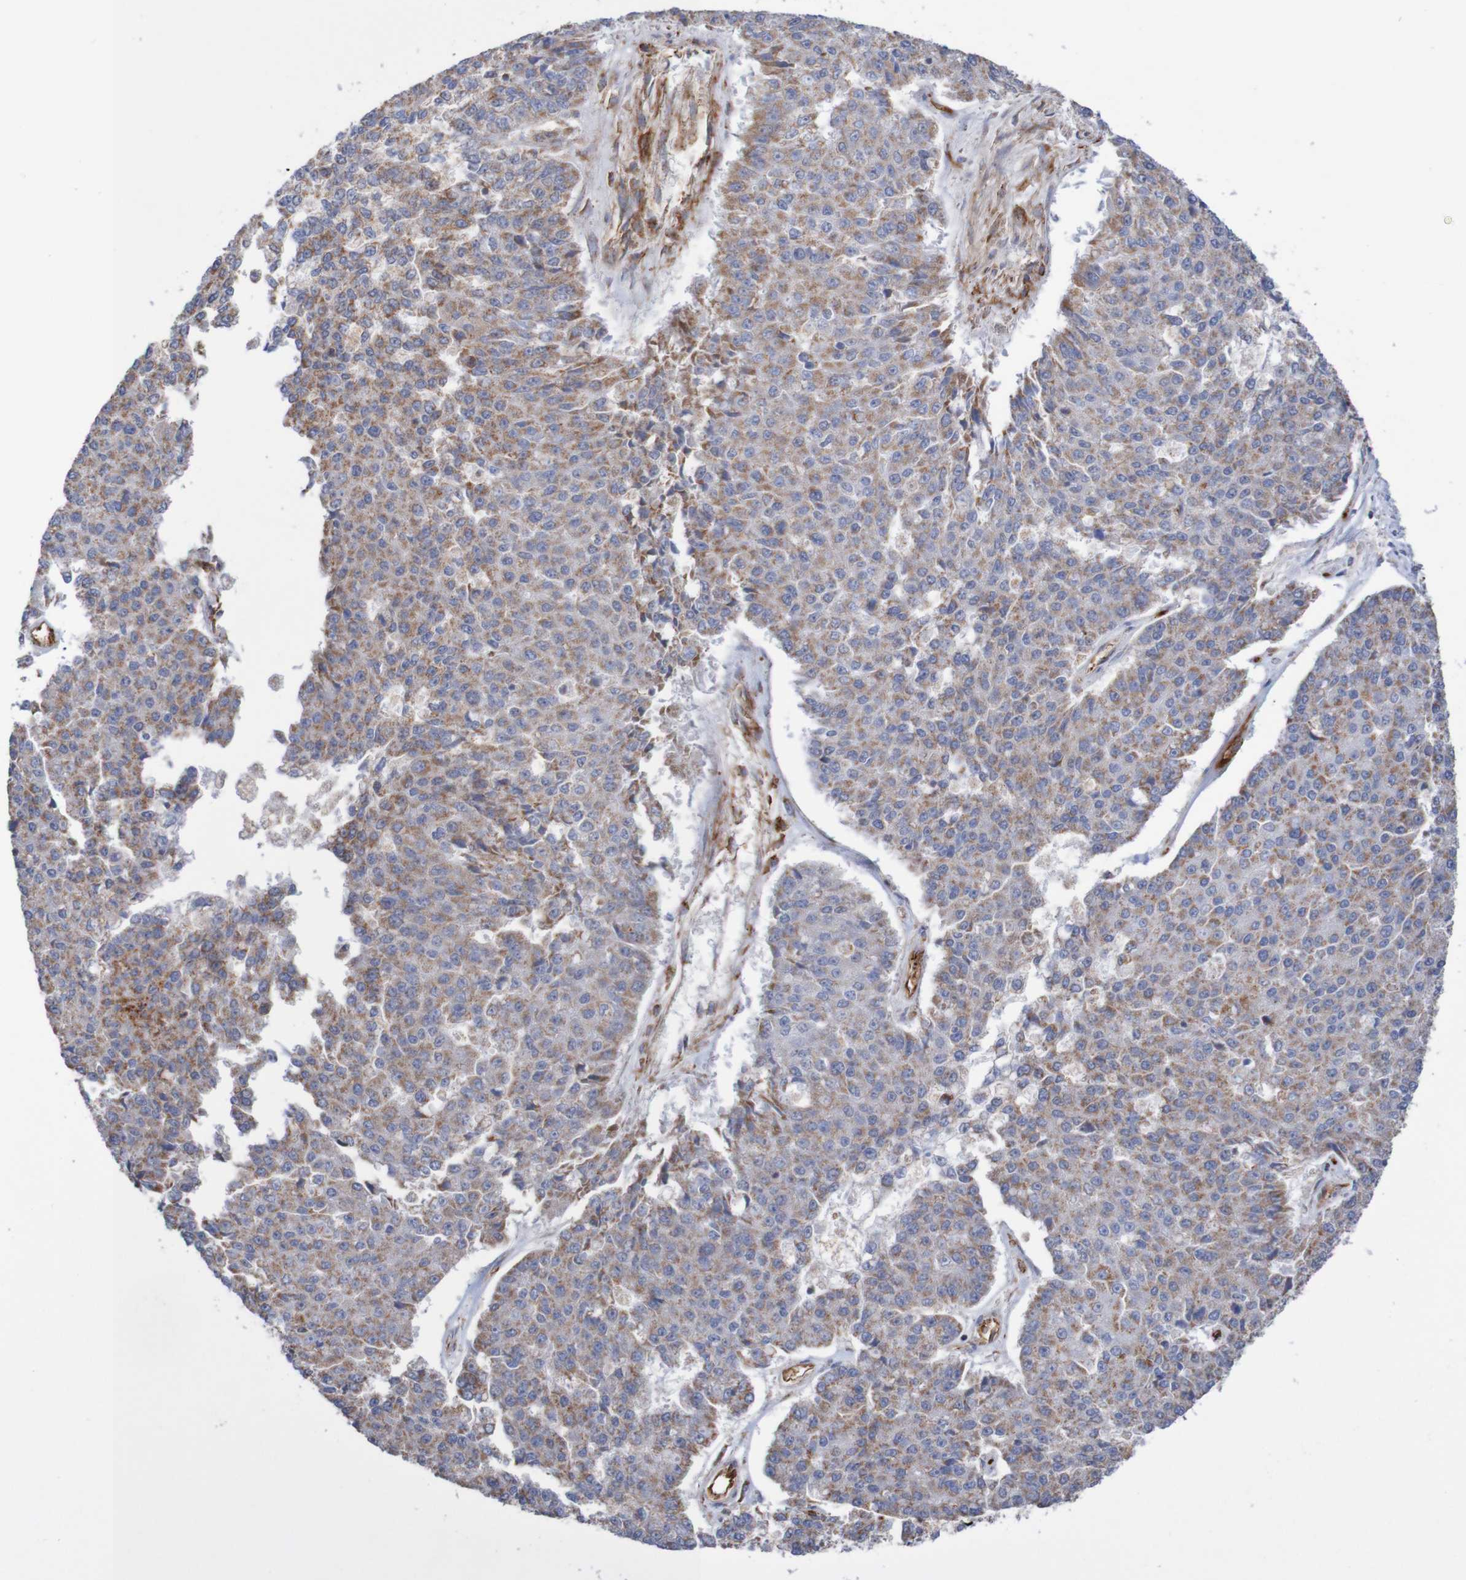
{"staining": {"intensity": "moderate", "quantity": ">75%", "location": "cytoplasmic/membranous"}, "tissue": "pancreatic cancer", "cell_type": "Tumor cells", "image_type": "cancer", "snomed": [{"axis": "morphology", "description": "Adenocarcinoma, NOS"}, {"axis": "topography", "description": "Pancreas"}], "caption": "Human pancreatic cancer stained with a protein marker demonstrates moderate staining in tumor cells.", "gene": "MMEL1", "patient": {"sex": "male", "age": 50}}